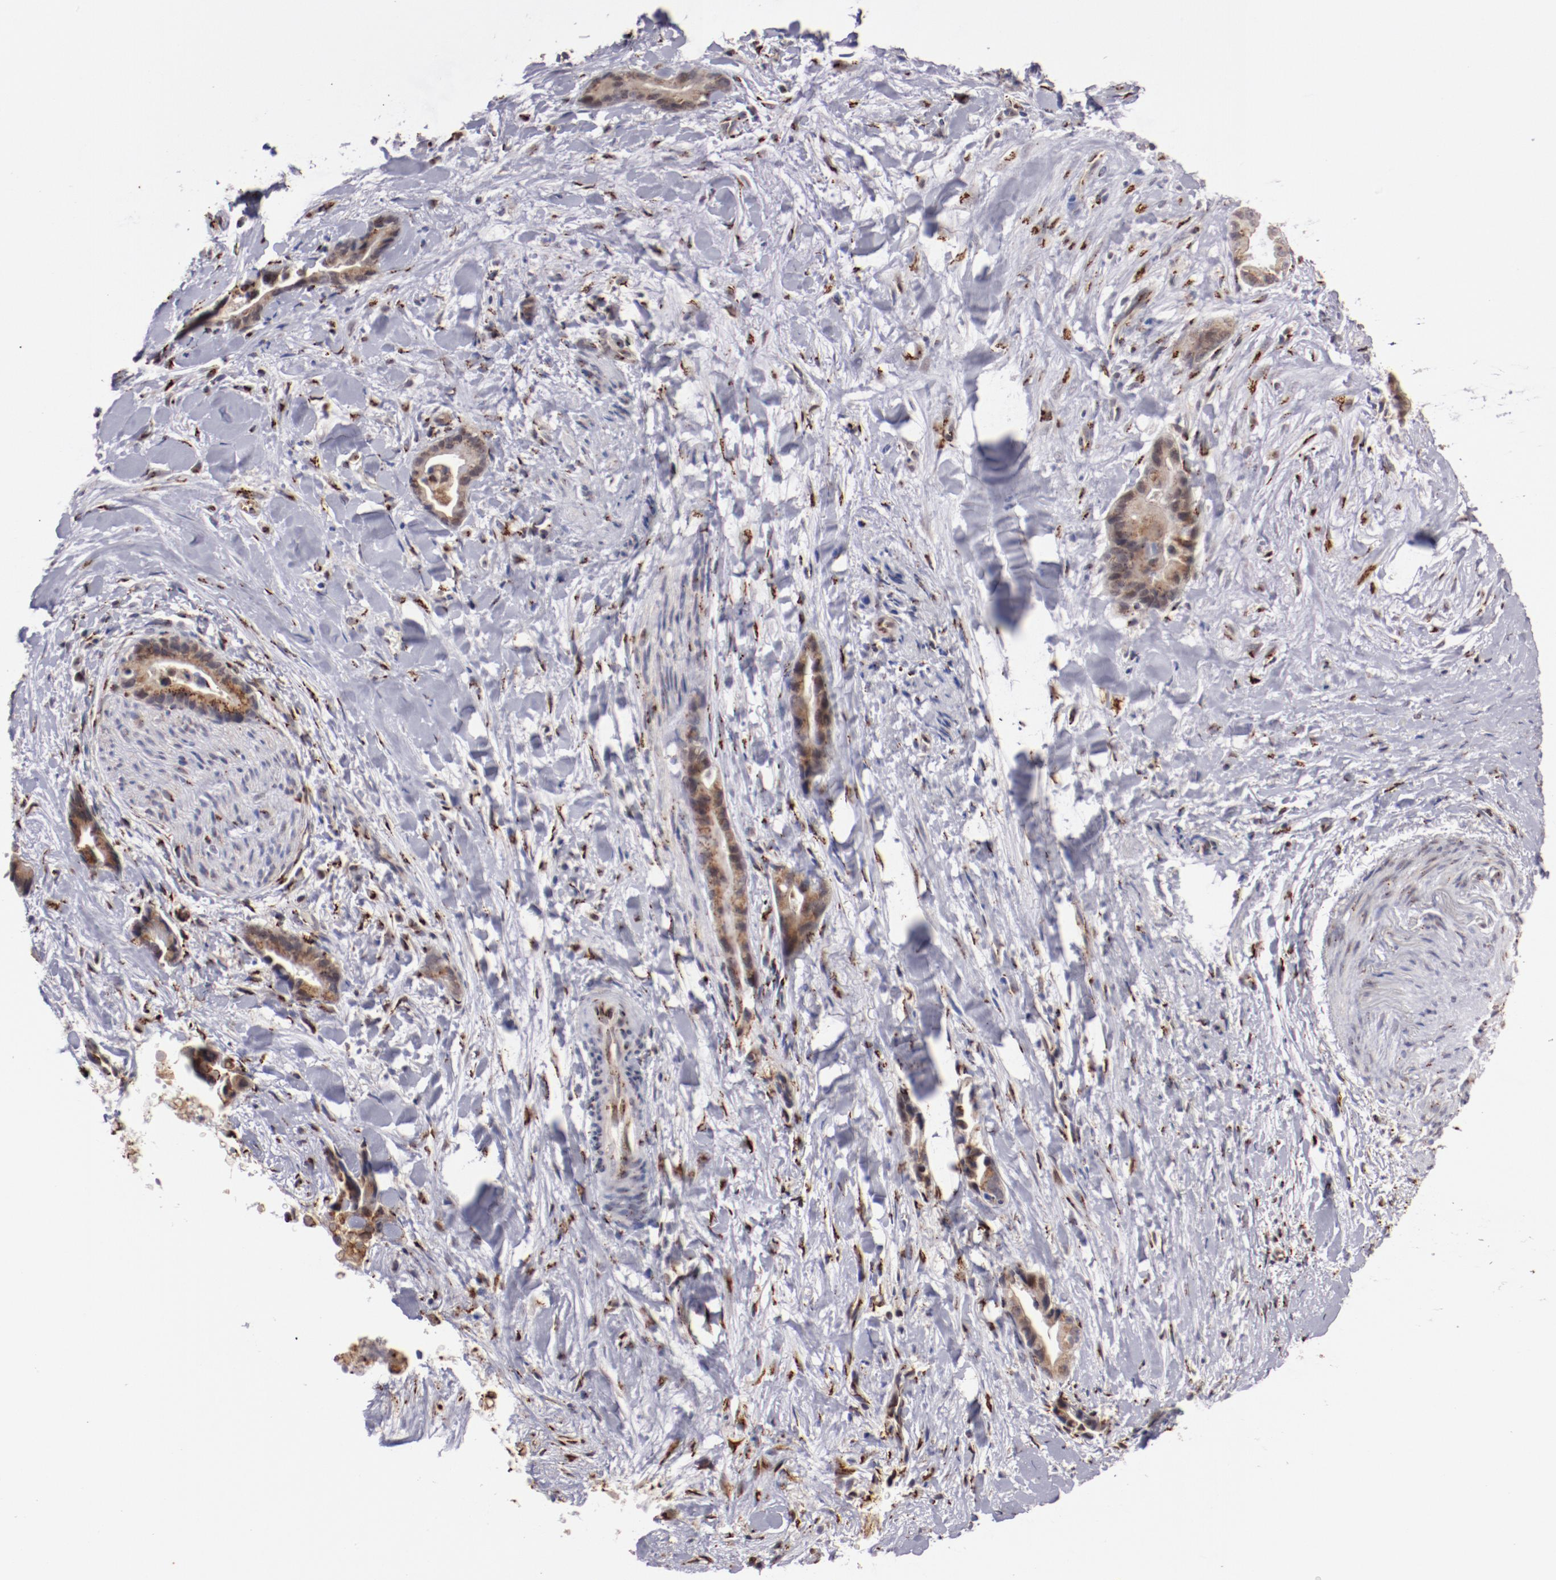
{"staining": {"intensity": "strong", "quantity": ">75%", "location": "cytoplasmic/membranous"}, "tissue": "liver cancer", "cell_type": "Tumor cells", "image_type": "cancer", "snomed": [{"axis": "morphology", "description": "Cholangiocarcinoma"}, {"axis": "topography", "description": "Liver"}], "caption": "Protein analysis of liver cancer tissue displays strong cytoplasmic/membranous expression in approximately >75% of tumor cells.", "gene": "GOLIM4", "patient": {"sex": "female", "age": 55}}